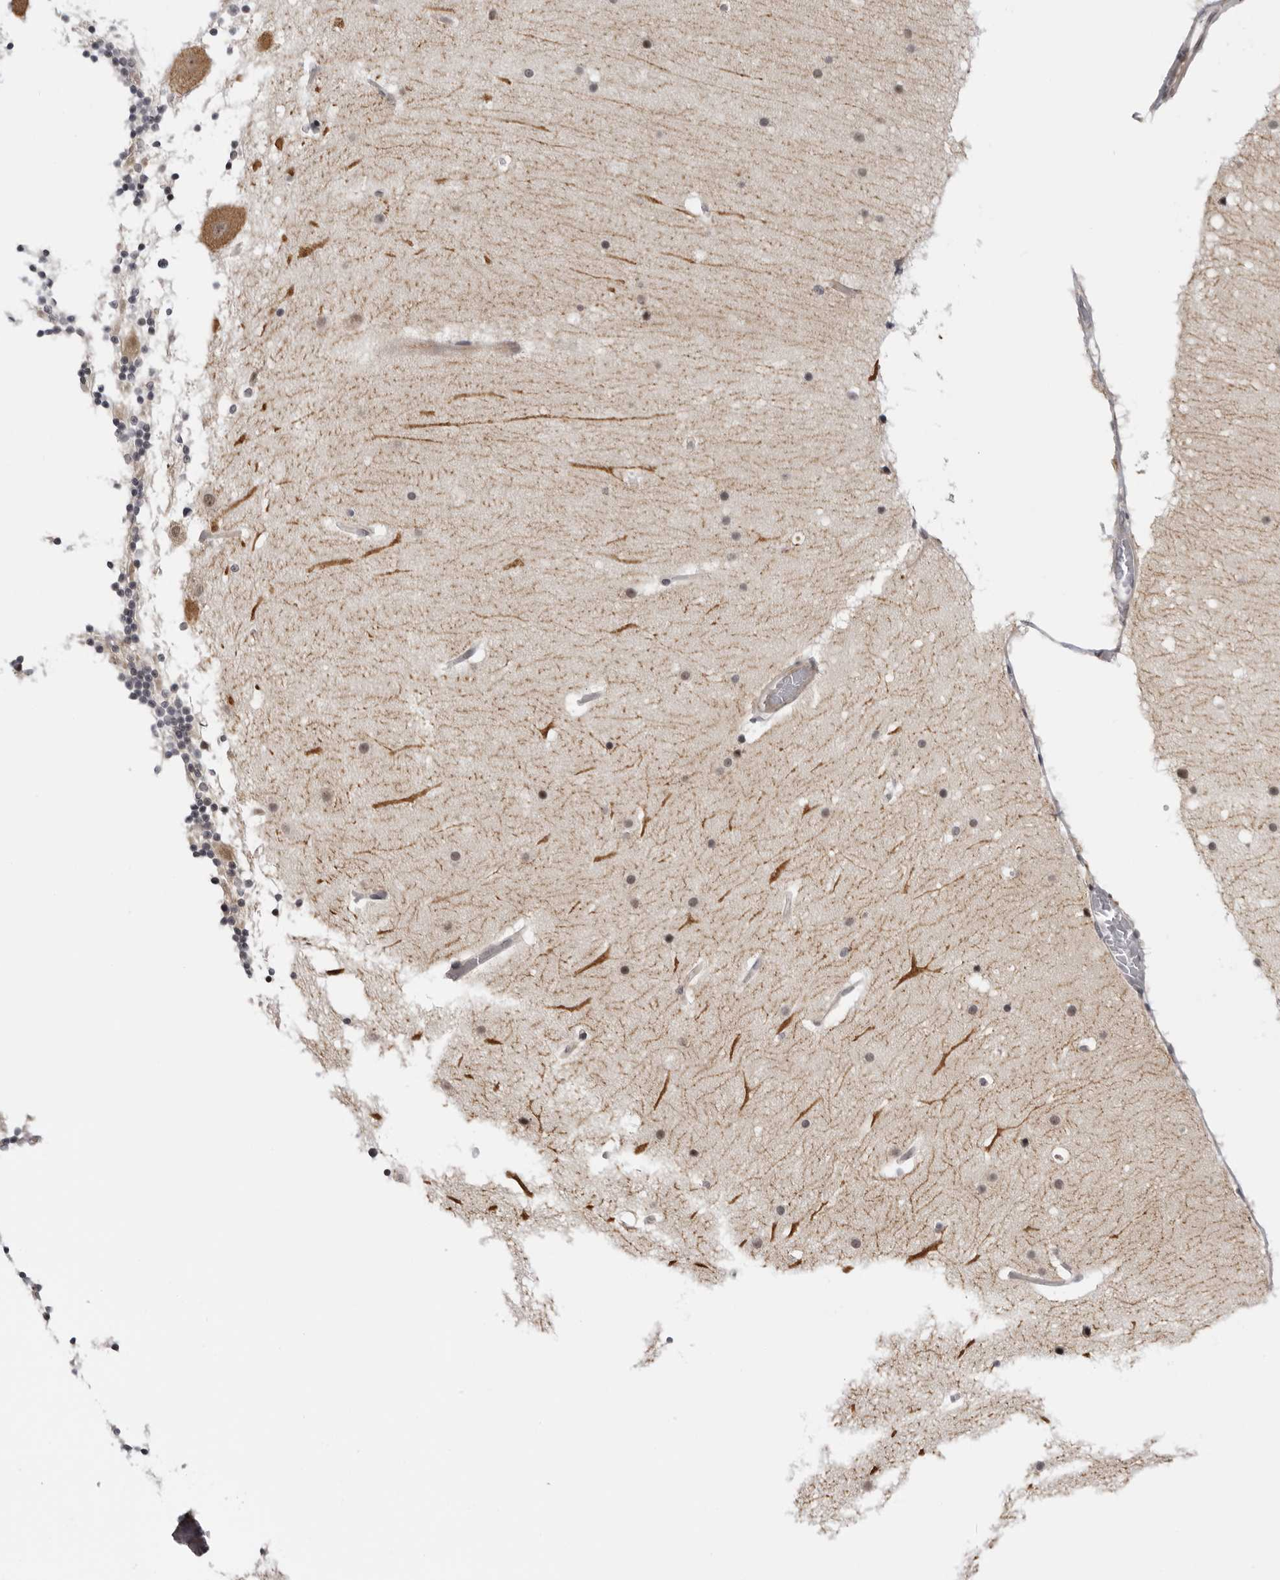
{"staining": {"intensity": "negative", "quantity": "none", "location": "none"}, "tissue": "cerebellum", "cell_type": "Cells in granular layer", "image_type": "normal", "snomed": [{"axis": "morphology", "description": "Normal tissue, NOS"}, {"axis": "topography", "description": "Cerebellum"}], "caption": "This is an immunohistochemistry (IHC) histopathology image of unremarkable cerebellum. There is no staining in cells in granular layer.", "gene": "ALPK2", "patient": {"sex": "male", "age": 57}}